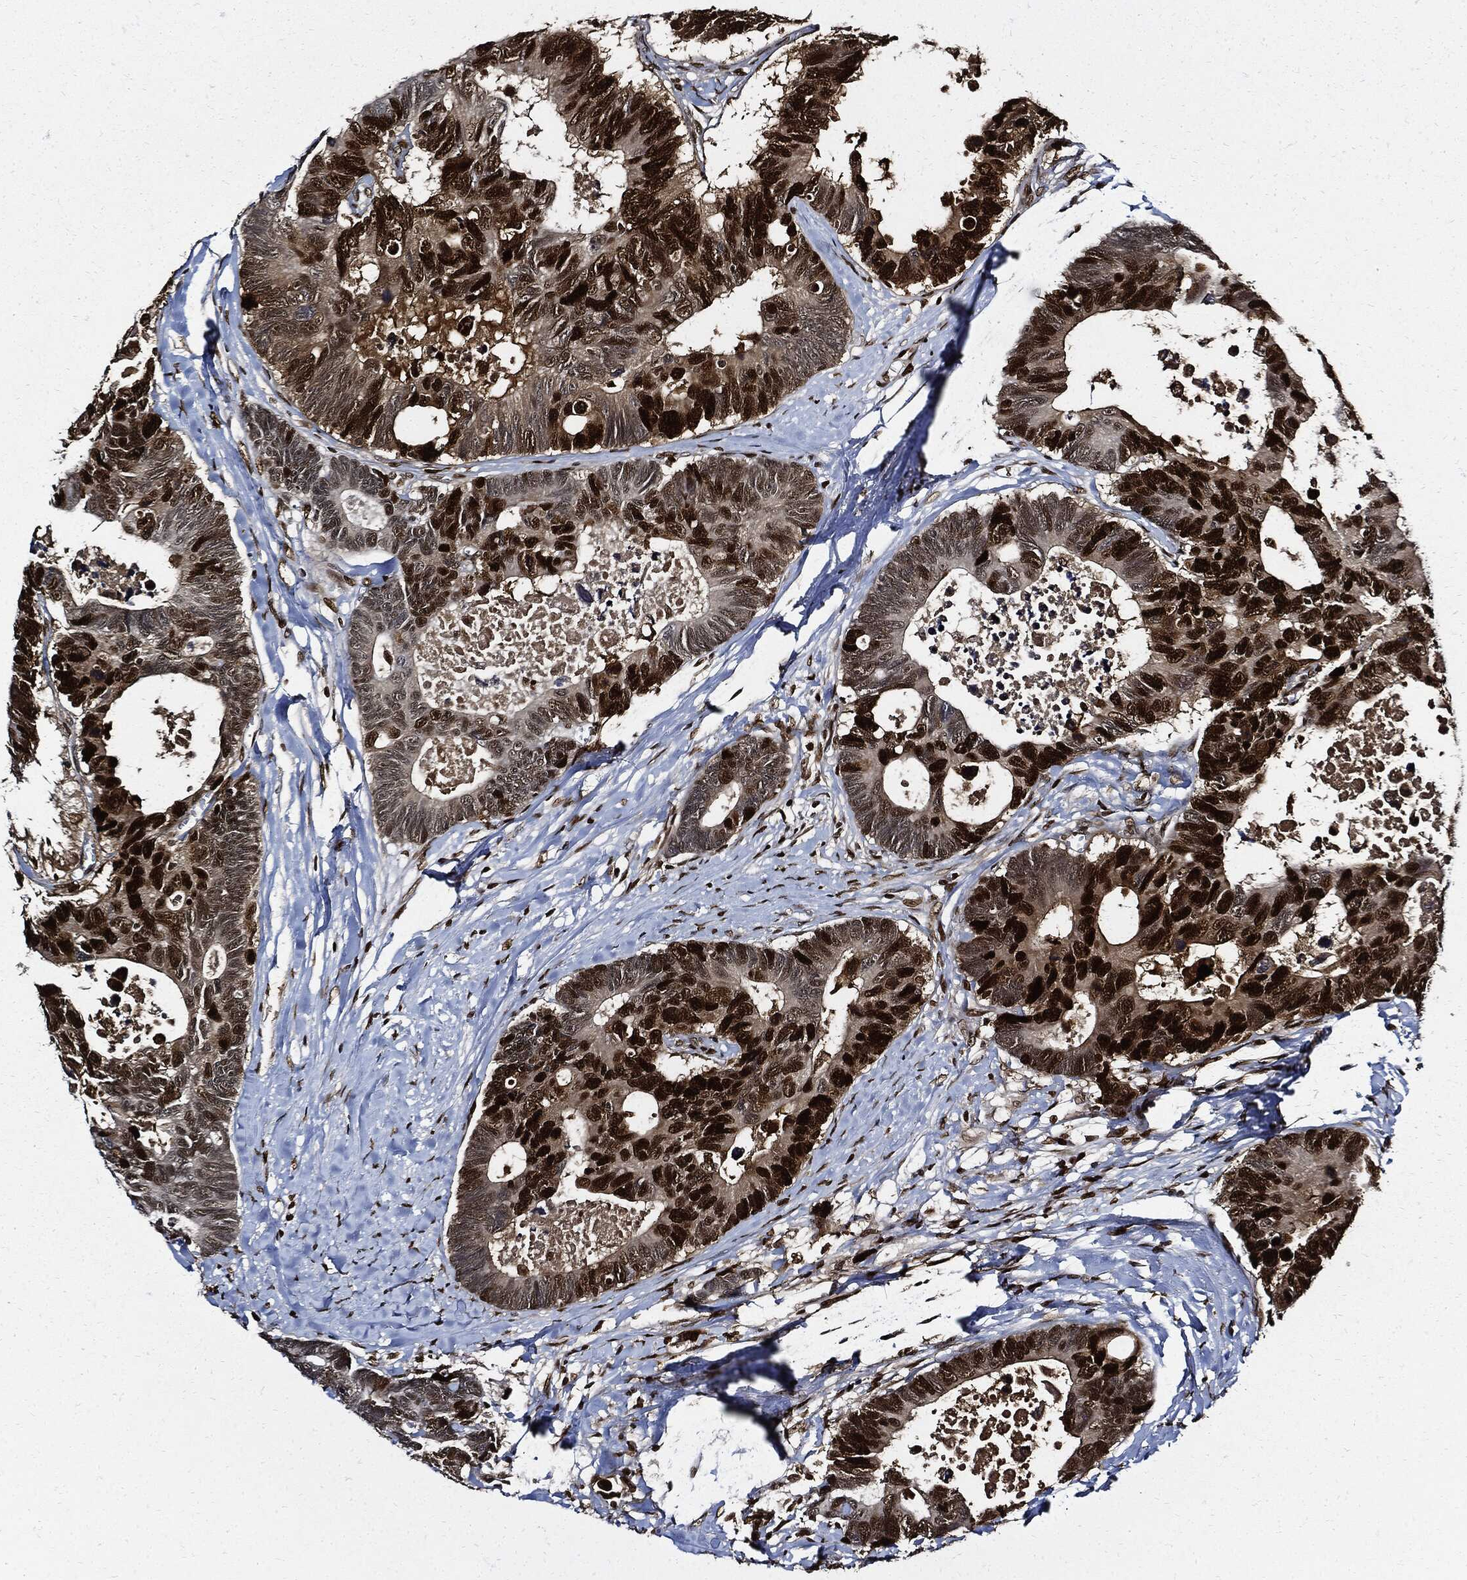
{"staining": {"intensity": "strong", "quantity": ">75%", "location": "nuclear"}, "tissue": "colorectal cancer", "cell_type": "Tumor cells", "image_type": "cancer", "snomed": [{"axis": "morphology", "description": "Adenocarcinoma, NOS"}, {"axis": "topography", "description": "Colon"}], "caption": "Approximately >75% of tumor cells in colorectal adenocarcinoma exhibit strong nuclear protein positivity as visualized by brown immunohistochemical staining.", "gene": "PCNA", "patient": {"sex": "female", "age": 77}}